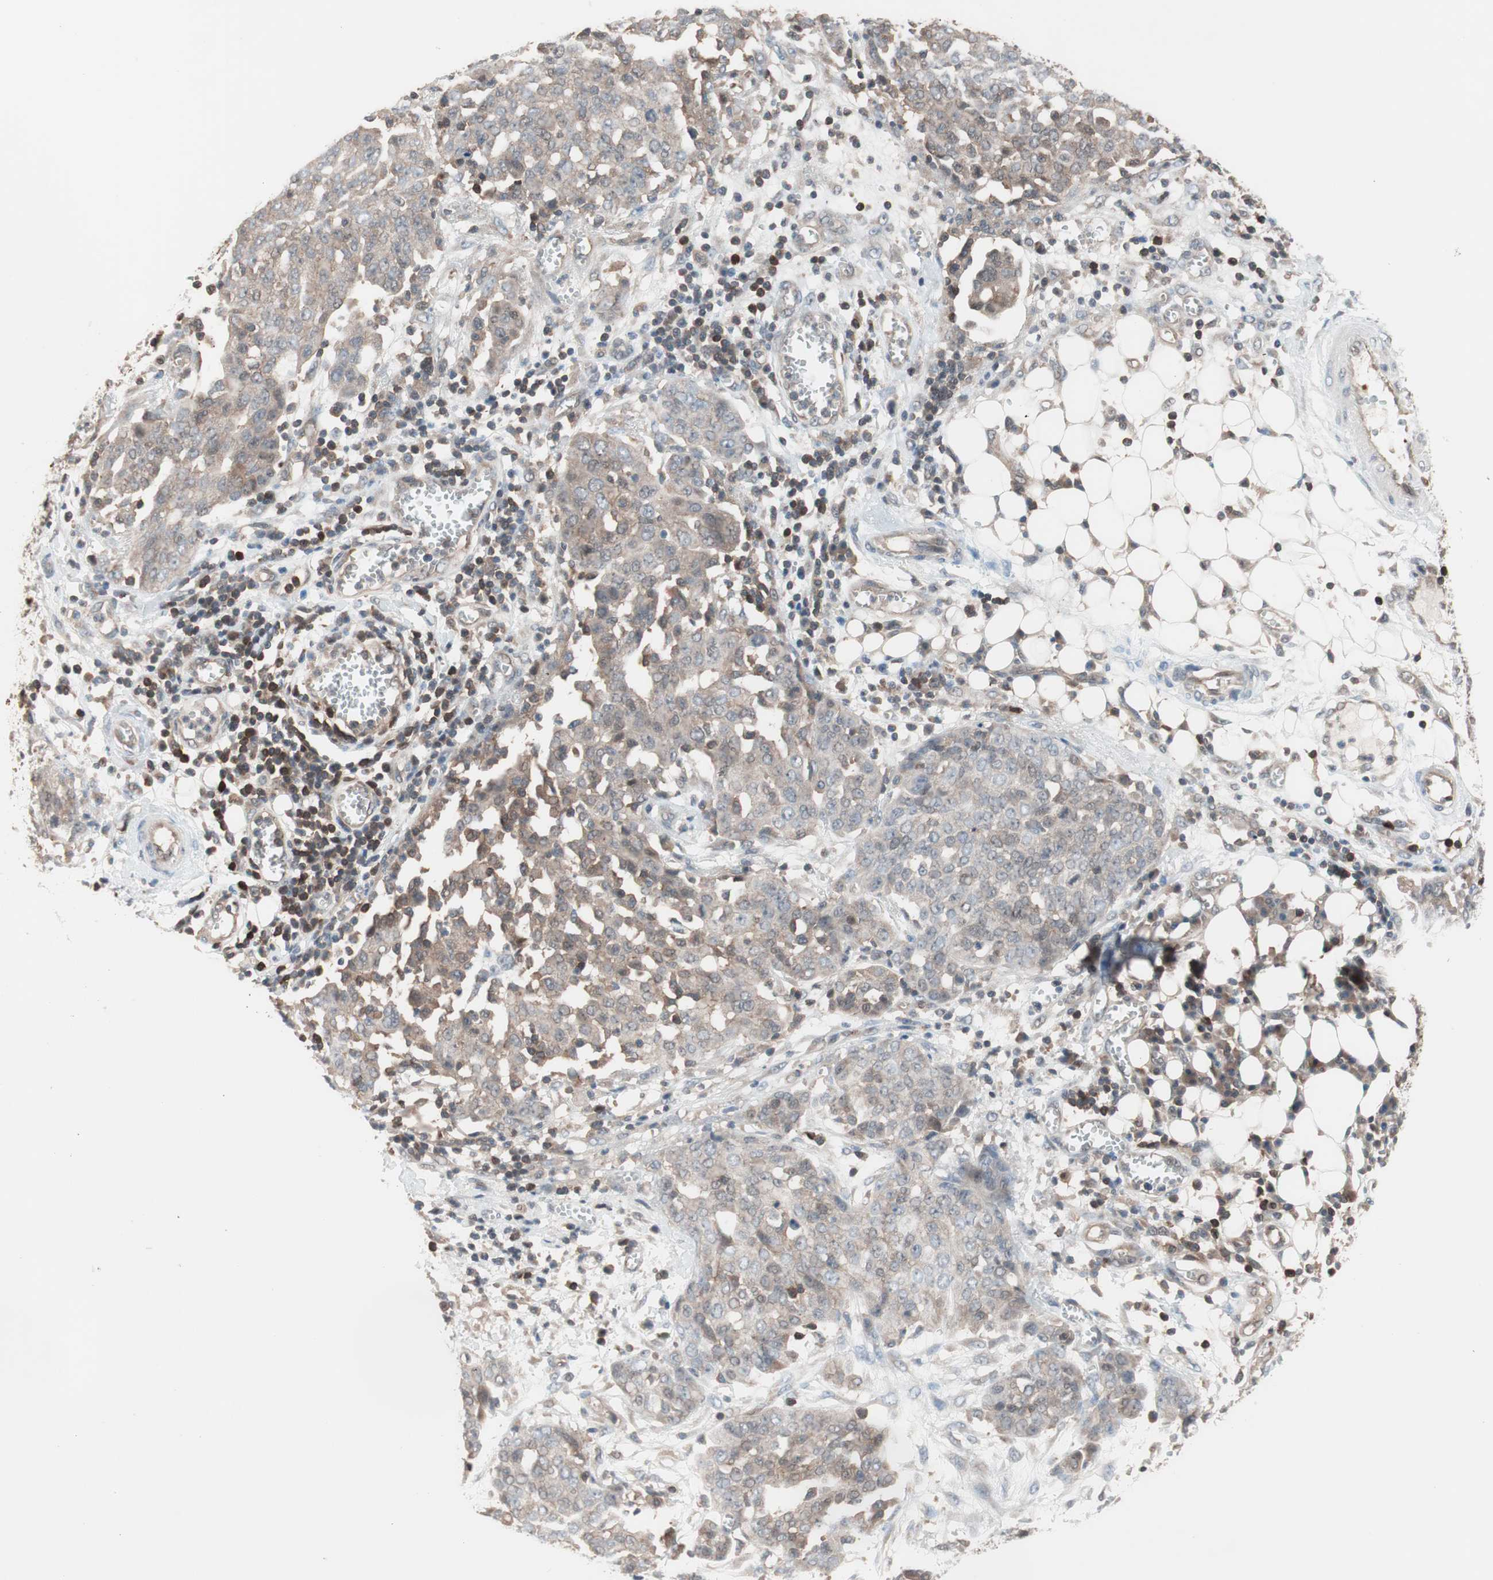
{"staining": {"intensity": "negative", "quantity": "none", "location": "none"}, "tissue": "ovarian cancer", "cell_type": "Tumor cells", "image_type": "cancer", "snomed": [{"axis": "morphology", "description": "Cystadenocarcinoma, serous, NOS"}, {"axis": "topography", "description": "Soft tissue"}, {"axis": "topography", "description": "Ovary"}], "caption": "The histopathology image demonstrates no staining of tumor cells in ovarian cancer (serous cystadenocarcinoma).", "gene": "GALT", "patient": {"sex": "female", "age": 57}}